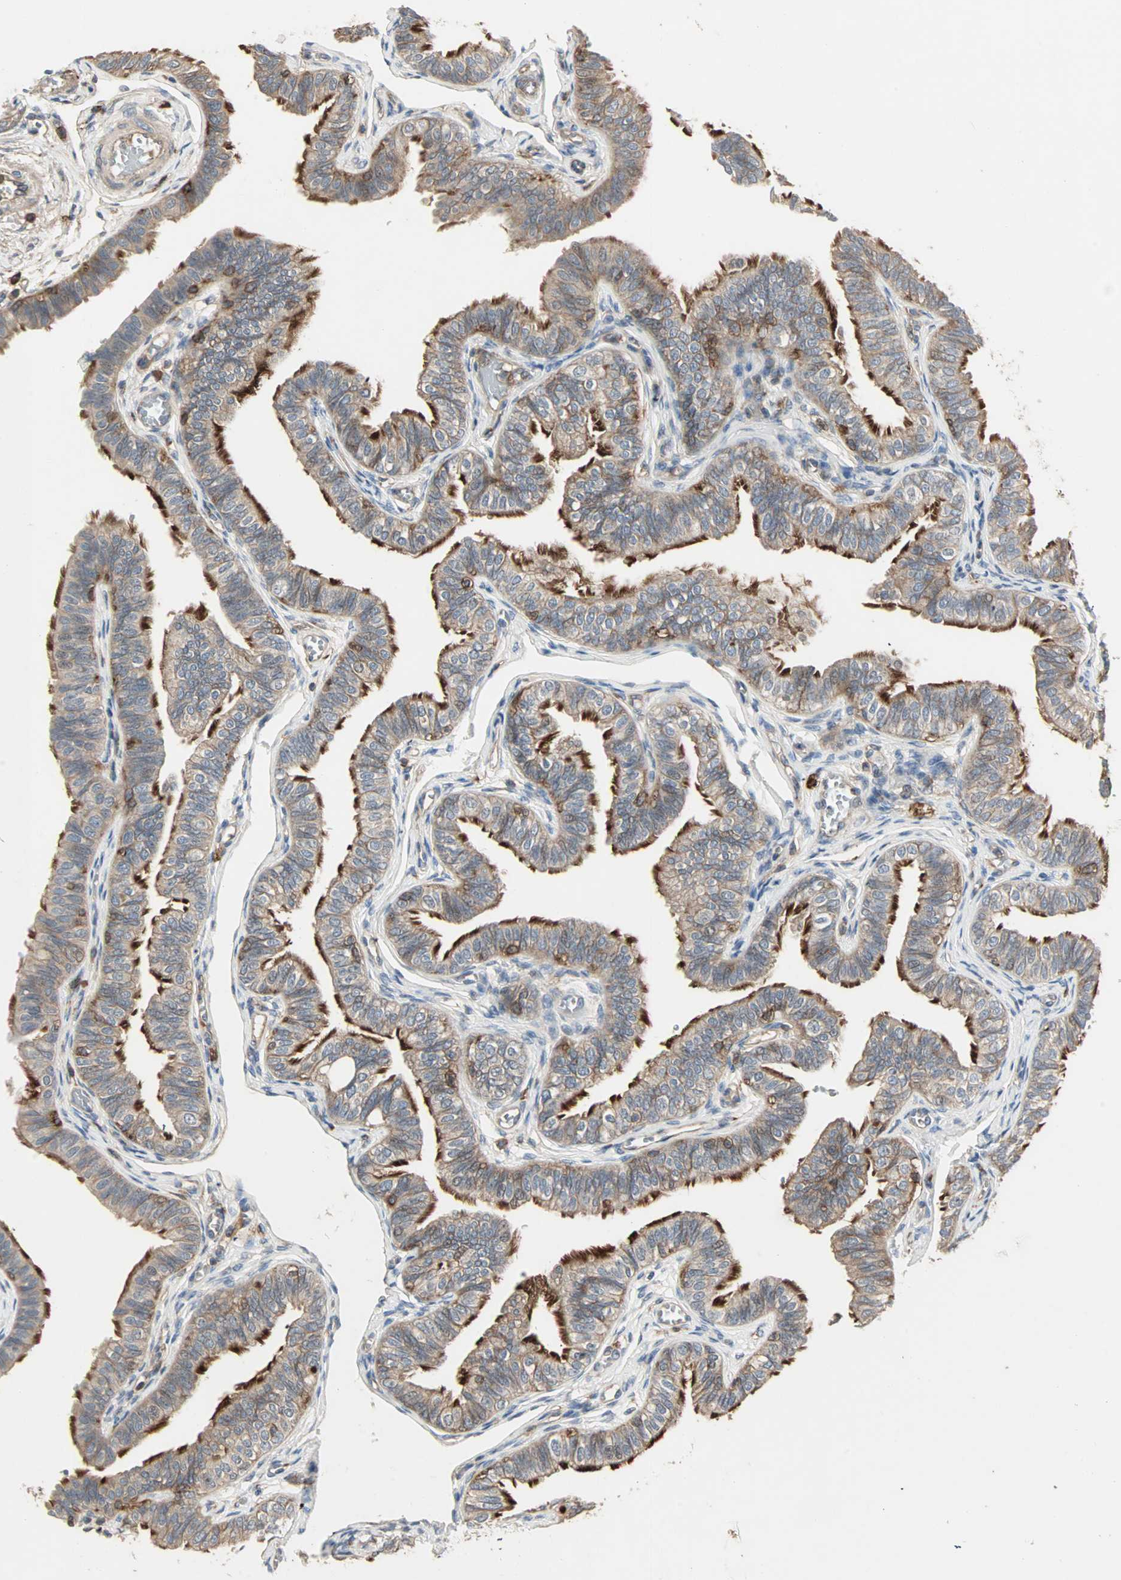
{"staining": {"intensity": "strong", "quantity": ">75%", "location": "cytoplasmic/membranous"}, "tissue": "fallopian tube", "cell_type": "Glandular cells", "image_type": "normal", "snomed": [{"axis": "morphology", "description": "Normal tissue, NOS"}, {"axis": "morphology", "description": "Dermoid, NOS"}, {"axis": "topography", "description": "Fallopian tube"}], "caption": "Strong cytoplasmic/membranous staining is seen in about >75% of glandular cells in benign fallopian tube. (Stains: DAB (3,3'-diaminobenzidine) in brown, nuclei in blue, Microscopy: brightfield microscopy at high magnification).", "gene": "GNAI2", "patient": {"sex": "female", "age": 33}}